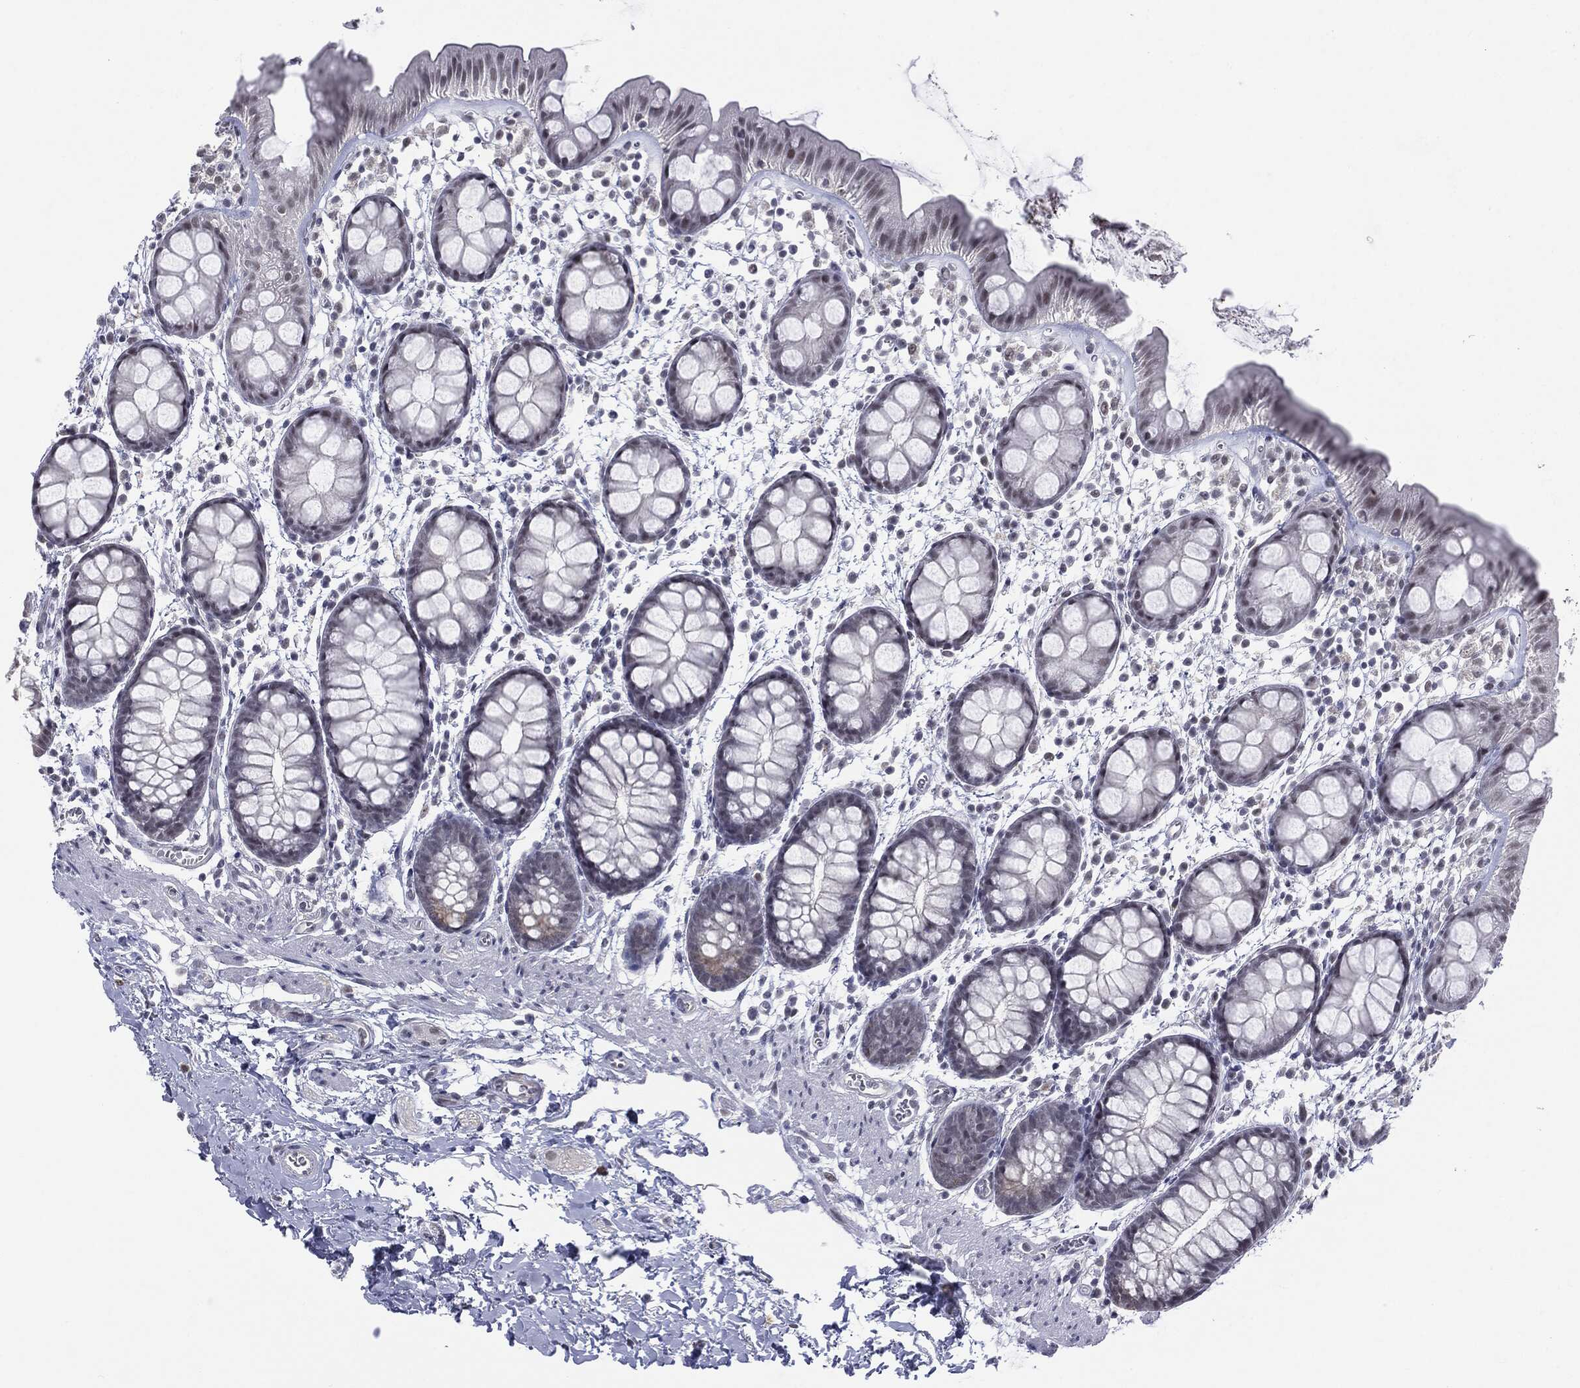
{"staining": {"intensity": "negative", "quantity": "none", "location": "none"}, "tissue": "rectum", "cell_type": "Glandular cells", "image_type": "normal", "snomed": [{"axis": "morphology", "description": "Normal tissue, NOS"}, {"axis": "topography", "description": "Rectum"}], "caption": "This is an immunohistochemistry (IHC) micrograph of unremarkable human rectum. There is no staining in glandular cells.", "gene": "SLC5A5", "patient": {"sex": "male", "age": 57}}